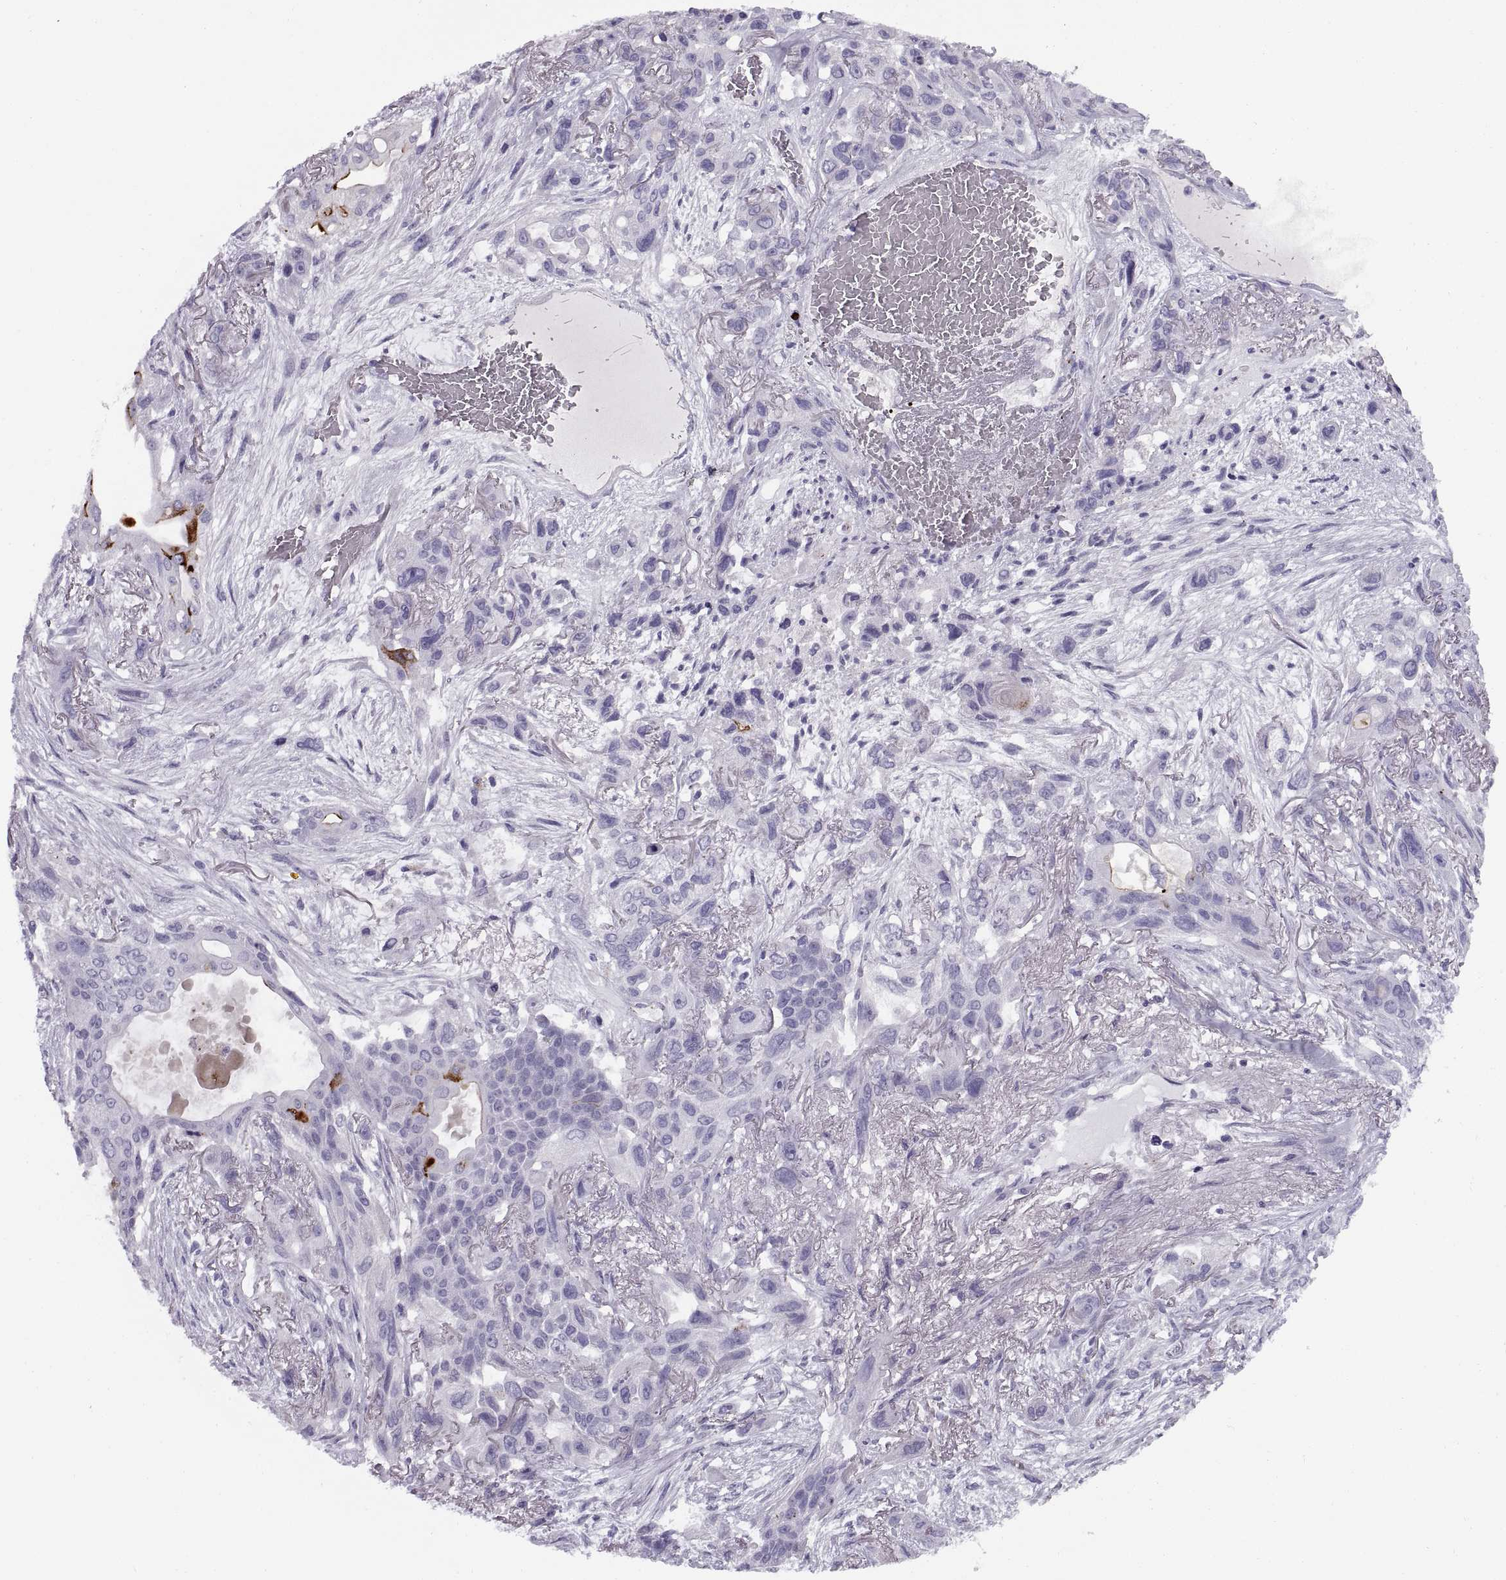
{"staining": {"intensity": "negative", "quantity": "none", "location": "none"}, "tissue": "lung cancer", "cell_type": "Tumor cells", "image_type": "cancer", "snomed": [{"axis": "morphology", "description": "Squamous cell carcinoma, NOS"}, {"axis": "topography", "description": "Lung"}], "caption": "Immunohistochemistry (IHC) photomicrograph of neoplastic tissue: lung cancer stained with DAB (3,3'-diaminobenzidine) displays no significant protein positivity in tumor cells.", "gene": "CALCR", "patient": {"sex": "female", "age": 70}}